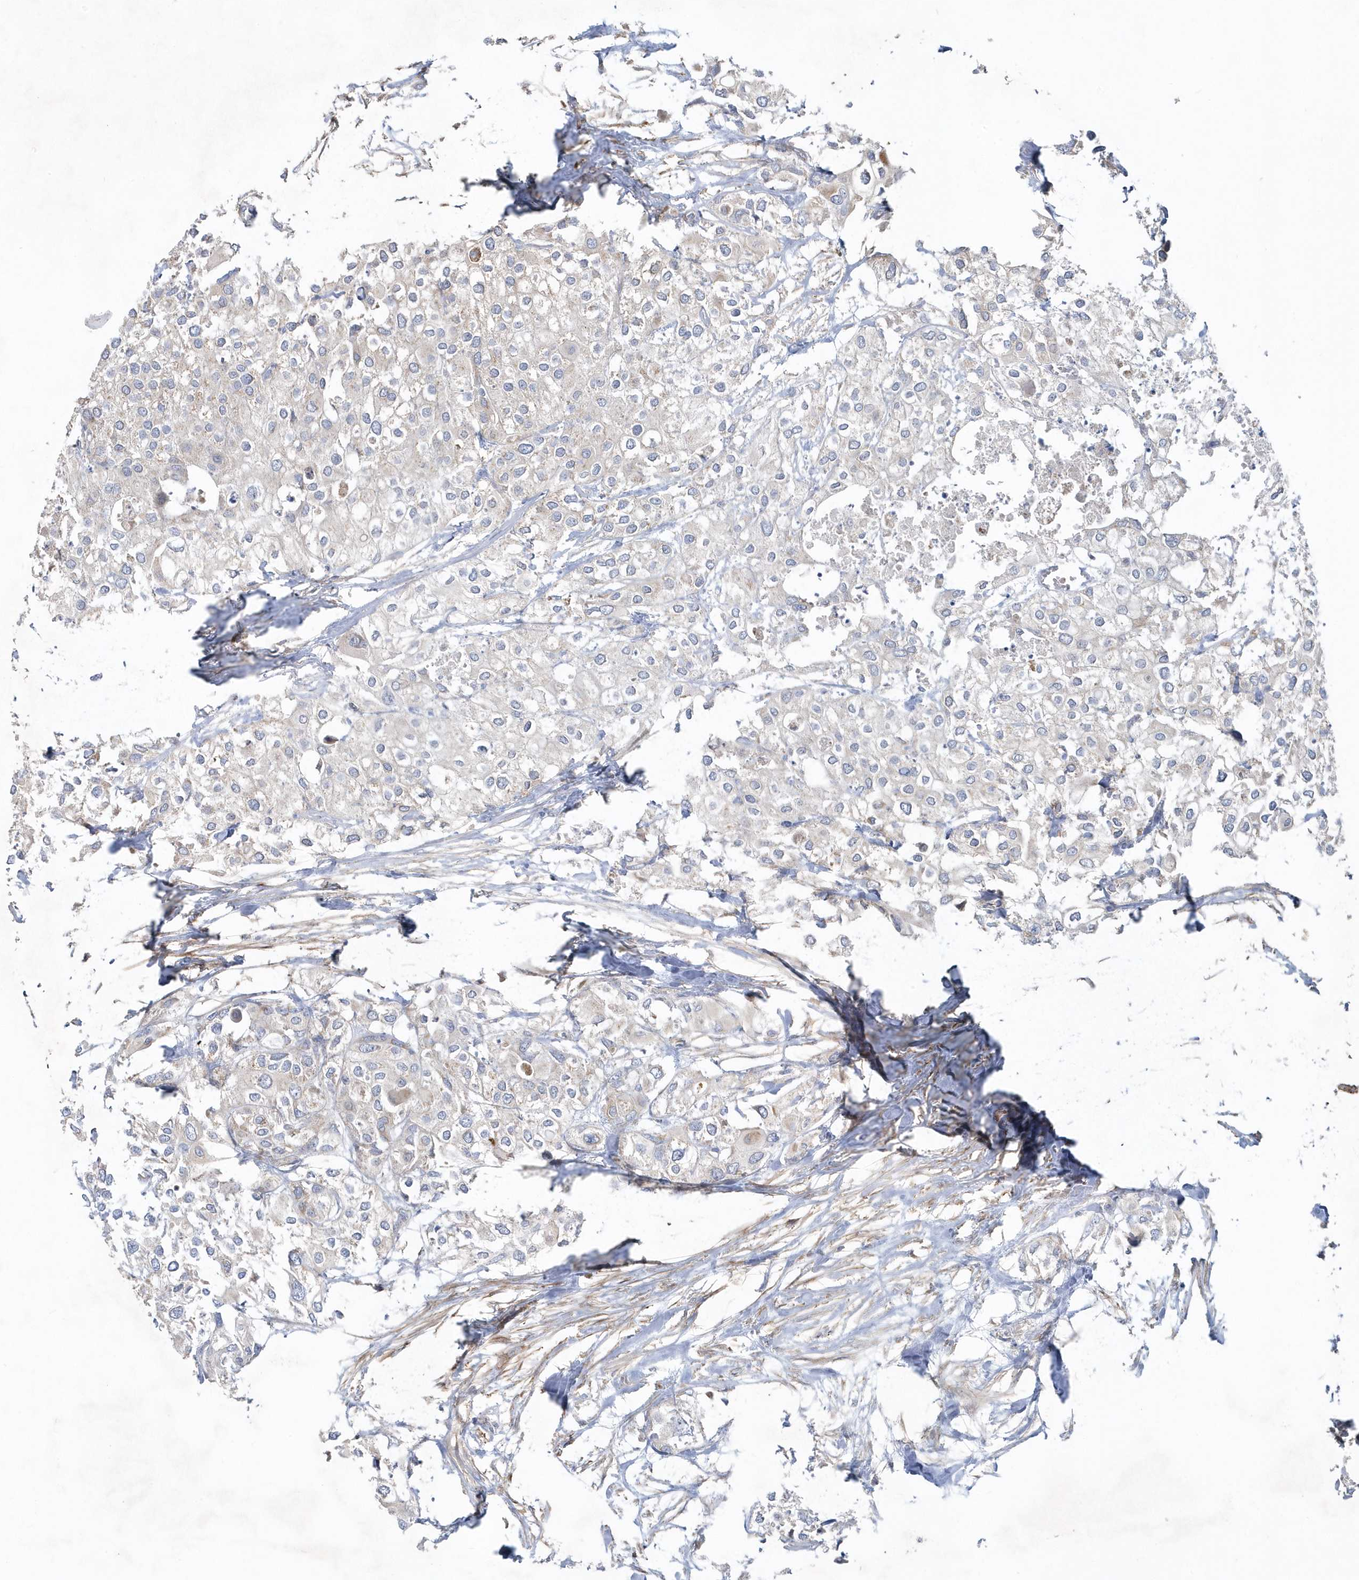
{"staining": {"intensity": "weak", "quantity": "<25%", "location": "cytoplasmic/membranous"}, "tissue": "urothelial cancer", "cell_type": "Tumor cells", "image_type": "cancer", "snomed": [{"axis": "morphology", "description": "Urothelial carcinoma, High grade"}, {"axis": "topography", "description": "Urinary bladder"}], "caption": "IHC micrograph of neoplastic tissue: human urothelial cancer stained with DAB displays no significant protein staining in tumor cells.", "gene": "LEXM", "patient": {"sex": "male", "age": 64}}